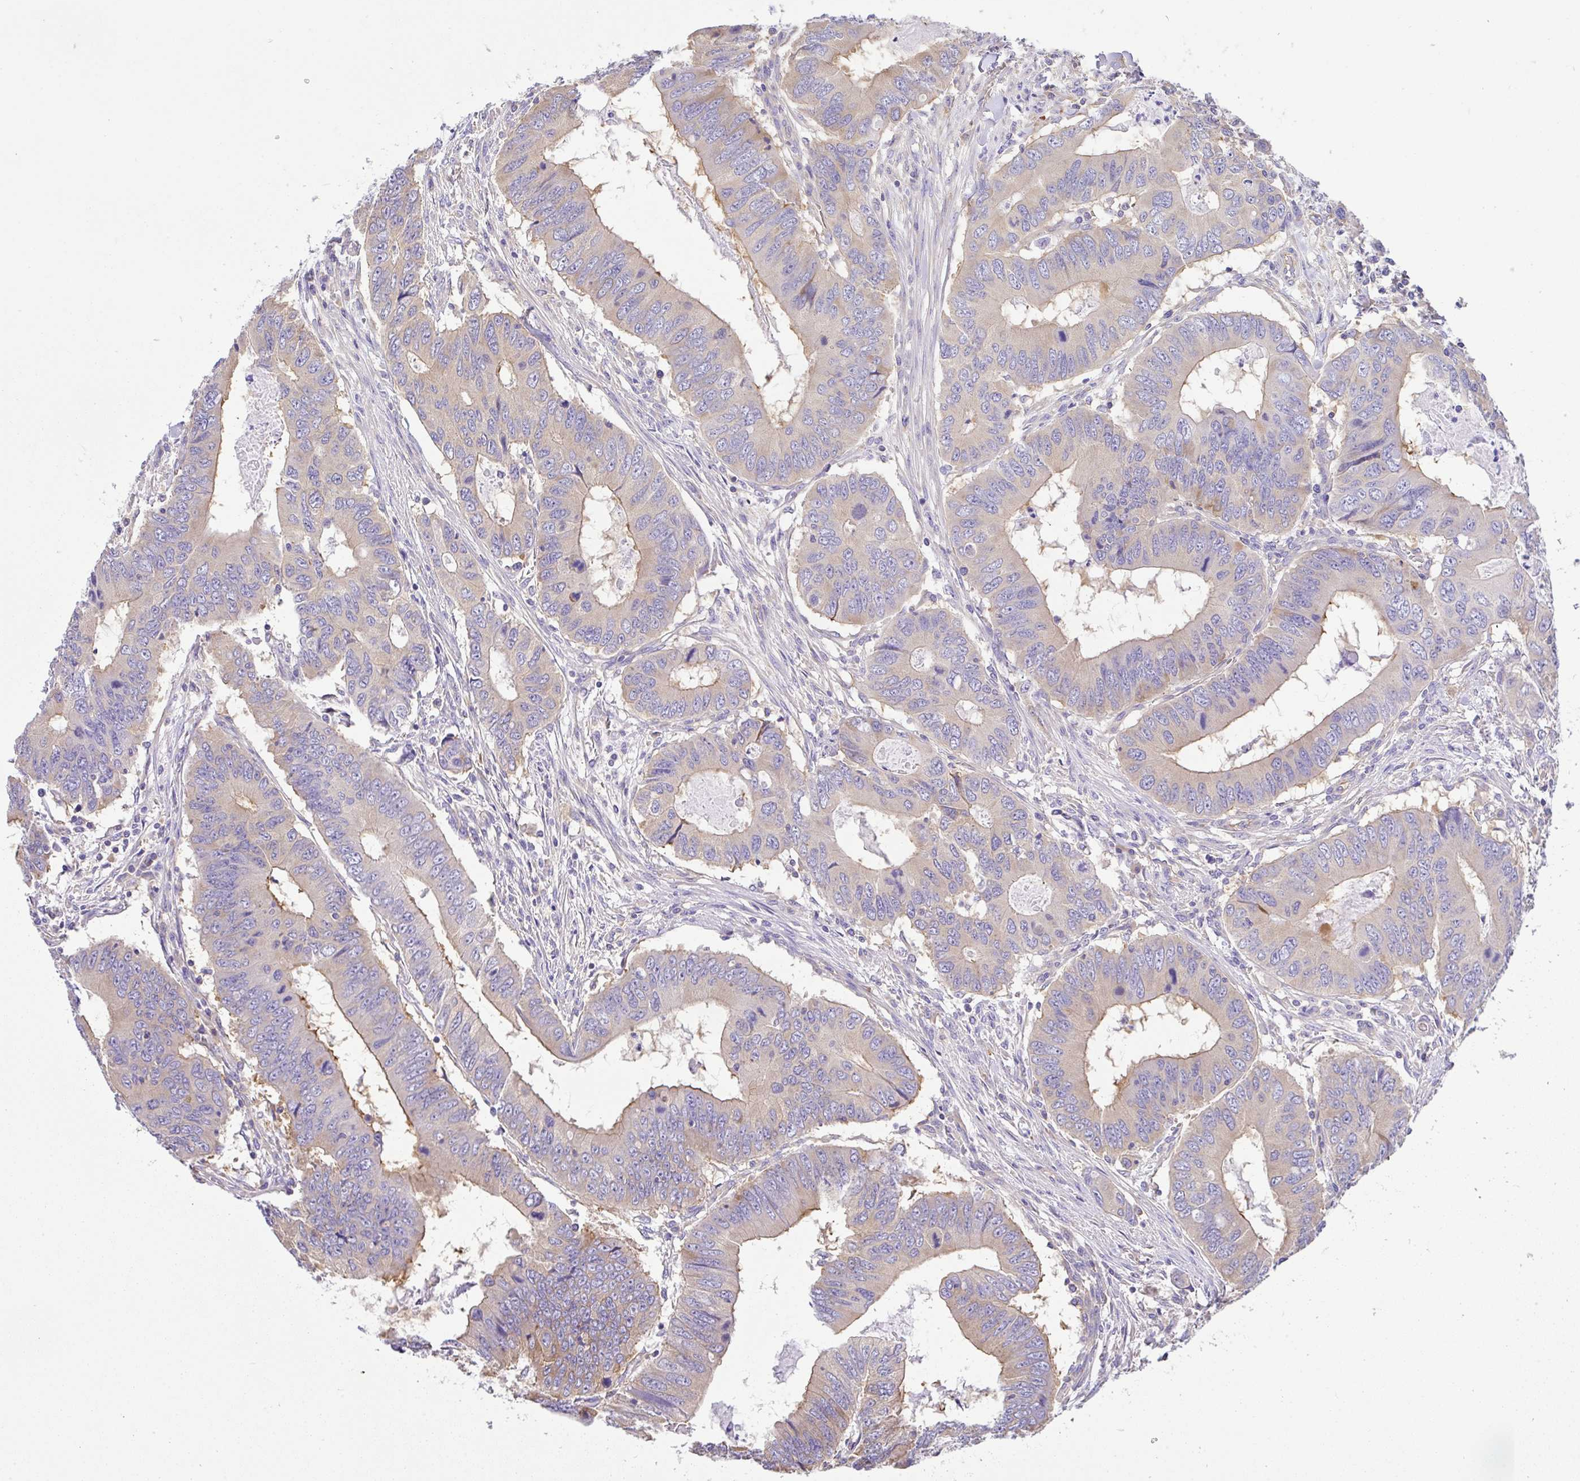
{"staining": {"intensity": "moderate", "quantity": "<25%", "location": "cytoplasmic/membranous"}, "tissue": "colorectal cancer", "cell_type": "Tumor cells", "image_type": "cancer", "snomed": [{"axis": "morphology", "description": "Adenocarcinoma, NOS"}, {"axis": "topography", "description": "Colon"}], "caption": "Protein staining exhibits moderate cytoplasmic/membranous staining in approximately <25% of tumor cells in adenocarcinoma (colorectal). (Stains: DAB (3,3'-diaminobenzidine) in brown, nuclei in blue, Microscopy: brightfield microscopy at high magnification).", "gene": "GFPT2", "patient": {"sex": "male", "age": 53}}